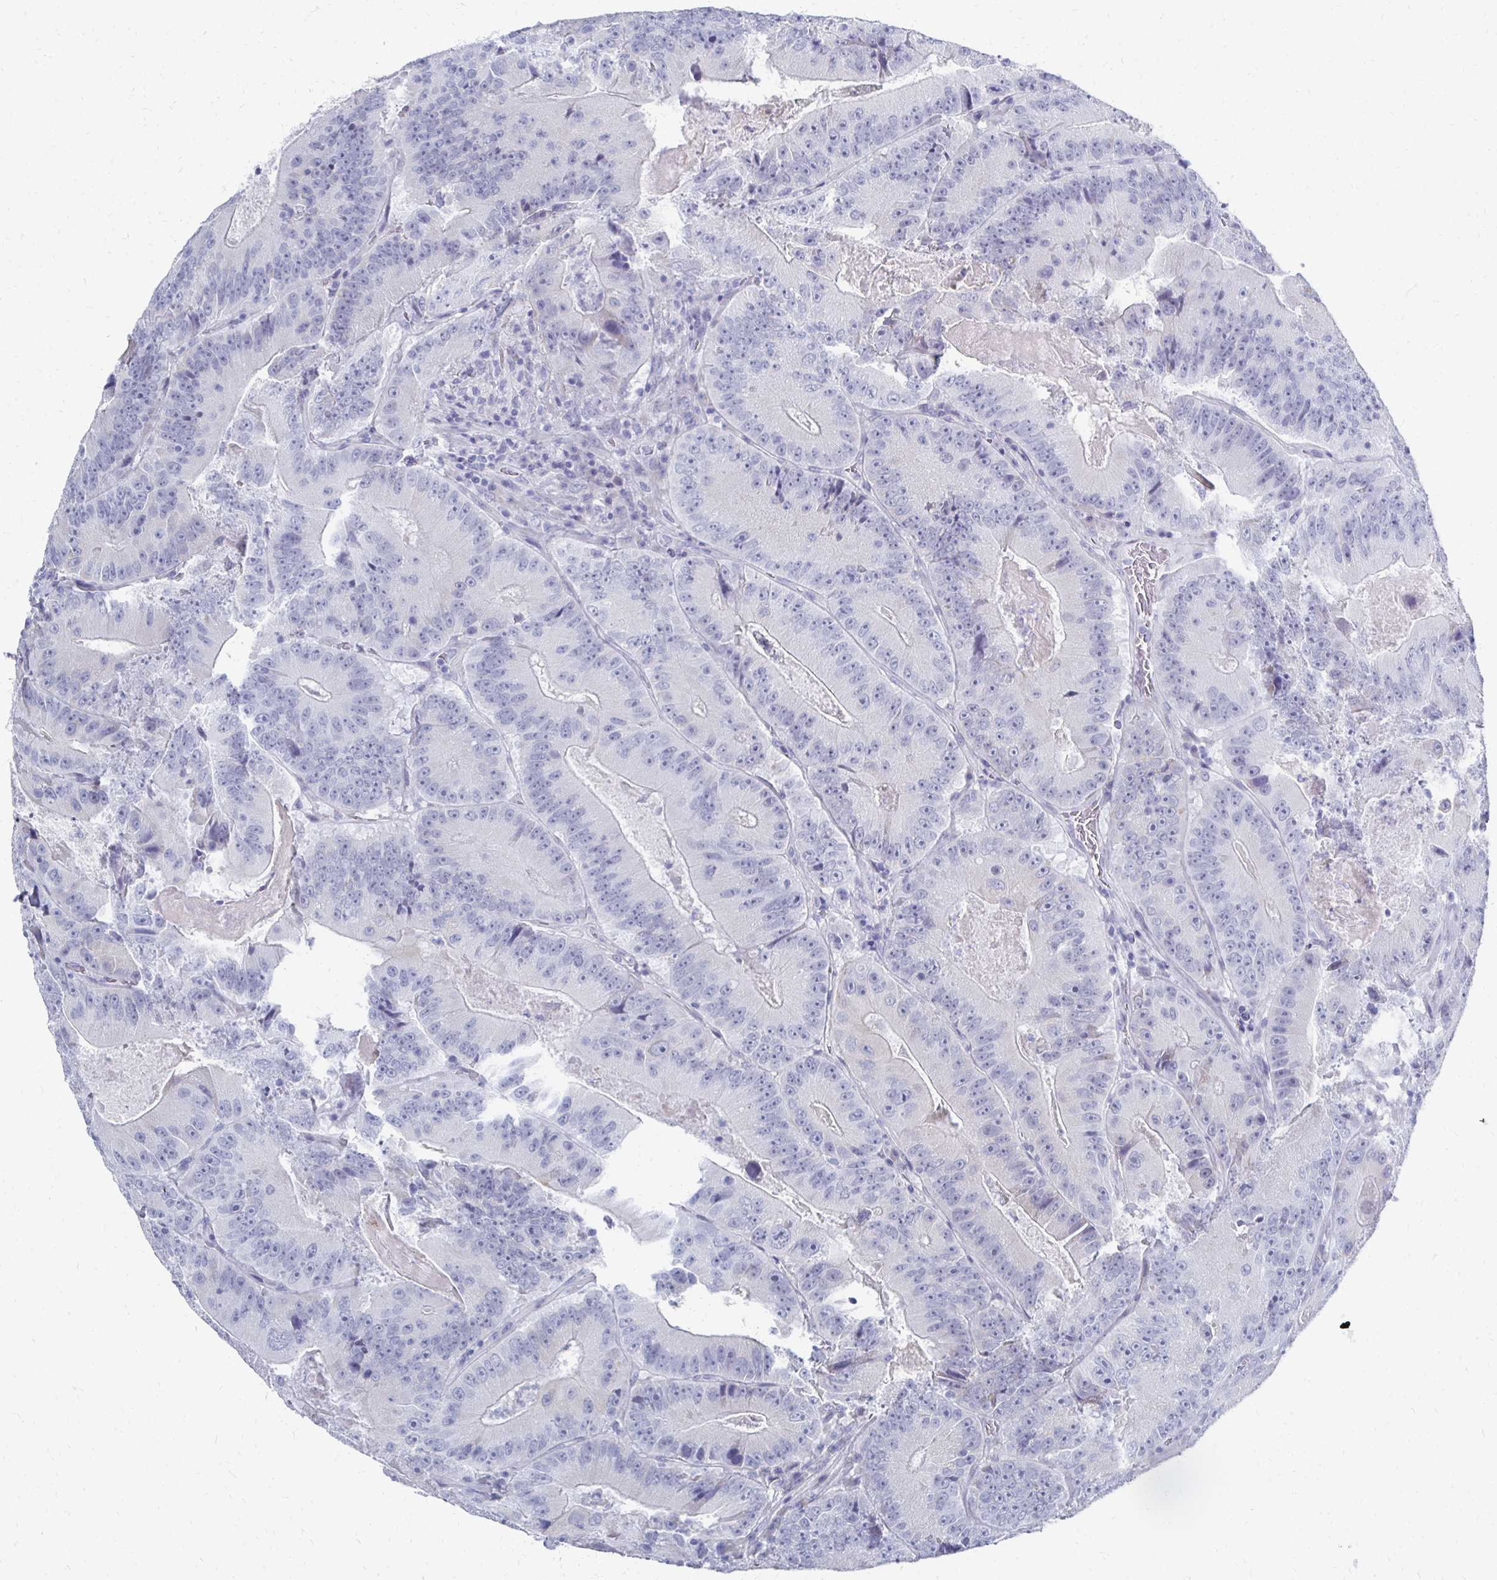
{"staining": {"intensity": "negative", "quantity": "none", "location": "none"}, "tissue": "colorectal cancer", "cell_type": "Tumor cells", "image_type": "cancer", "snomed": [{"axis": "morphology", "description": "Adenocarcinoma, NOS"}, {"axis": "topography", "description": "Colon"}], "caption": "Colorectal cancer (adenocarcinoma) was stained to show a protein in brown. There is no significant staining in tumor cells.", "gene": "SYCP3", "patient": {"sex": "female", "age": 86}}